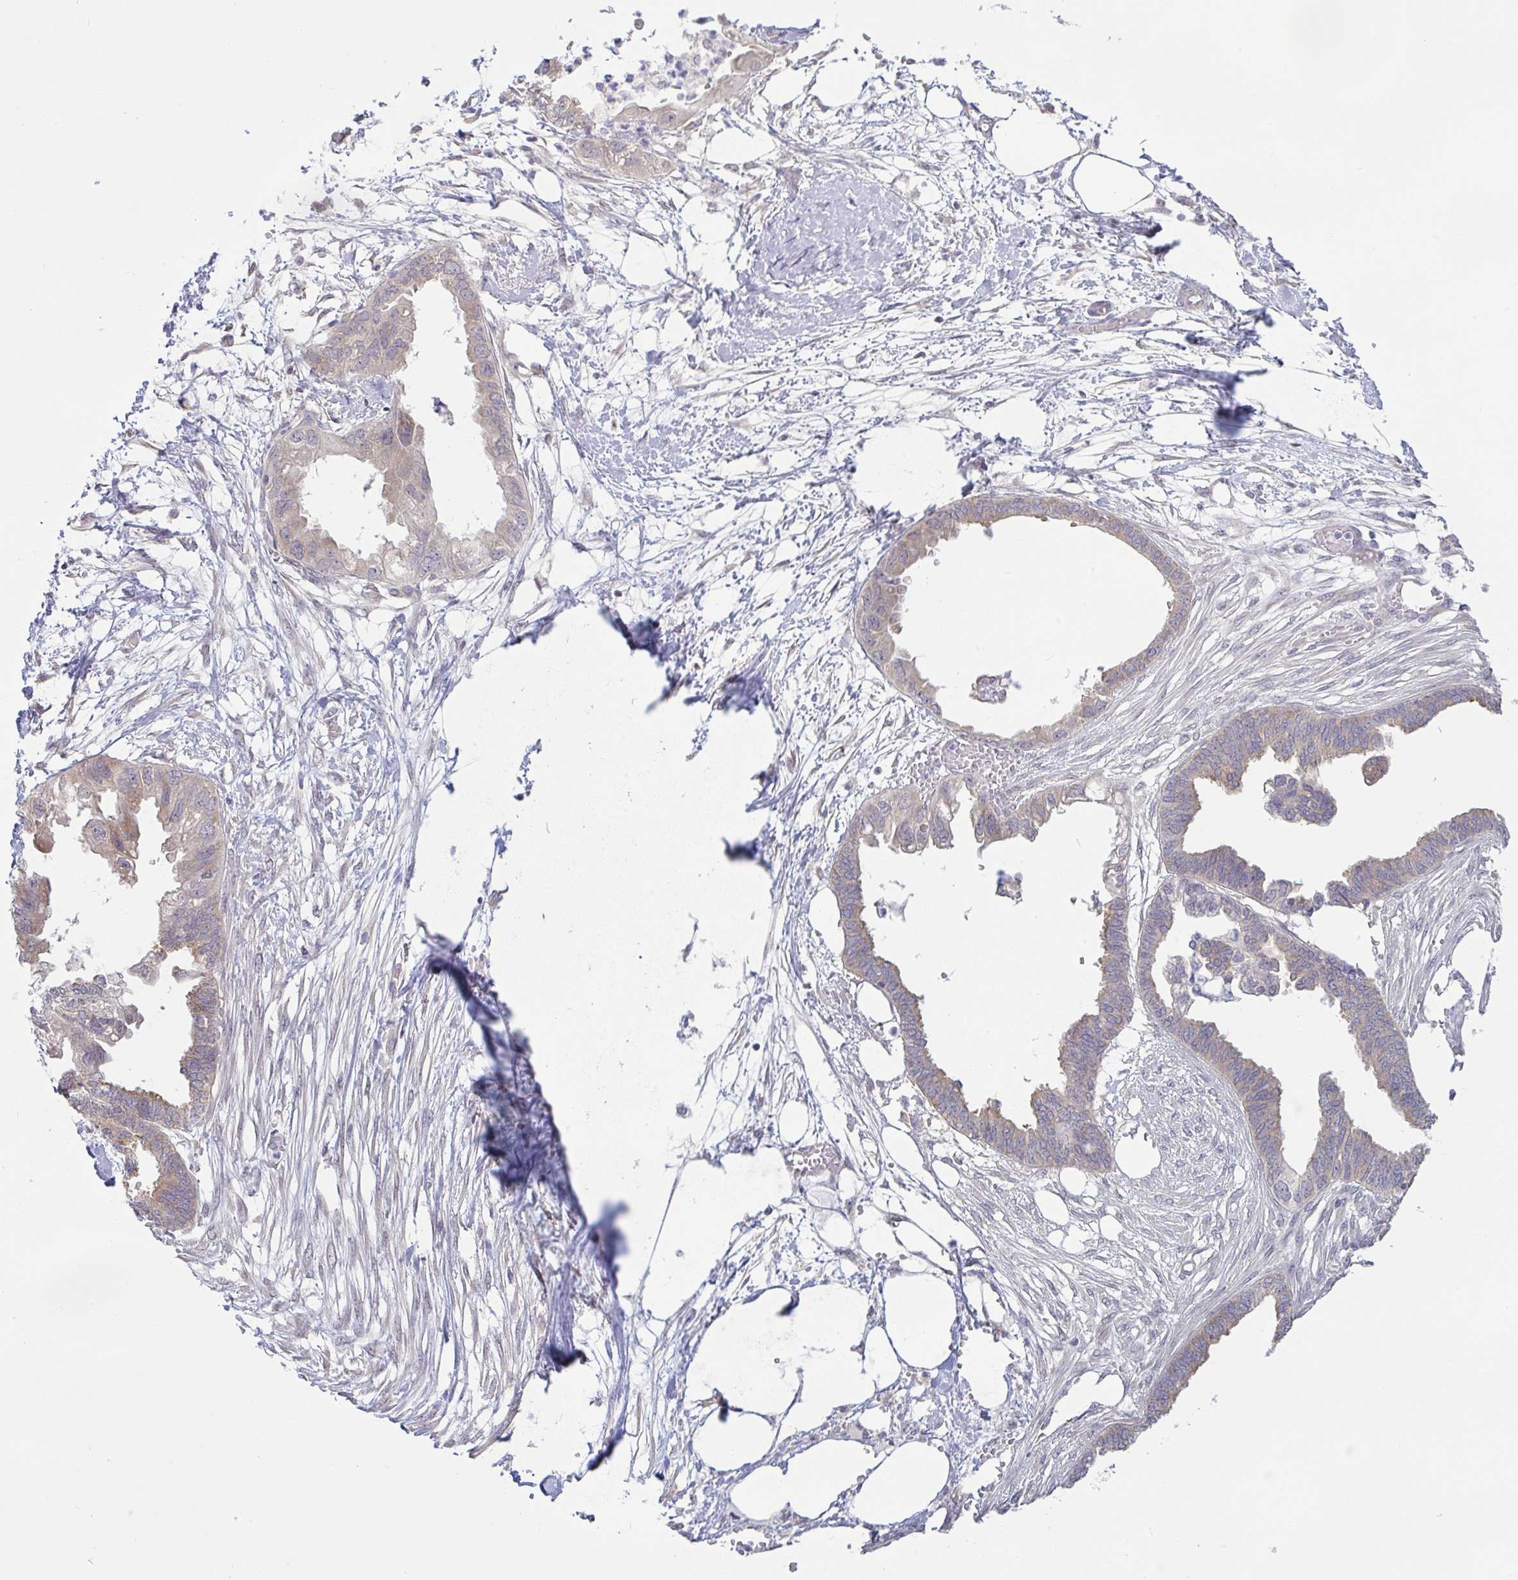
{"staining": {"intensity": "weak", "quantity": "25%-75%", "location": "cytoplasmic/membranous"}, "tissue": "endometrial cancer", "cell_type": "Tumor cells", "image_type": "cancer", "snomed": [{"axis": "morphology", "description": "Adenocarcinoma, NOS"}, {"axis": "morphology", "description": "Adenocarcinoma, metastatic, NOS"}, {"axis": "topography", "description": "Adipose tissue"}, {"axis": "topography", "description": "Endometrium"}], "caption": "A micrograph of human adenocarcinoma (endometrial) stained for a protein exhibits weak cytoplasmic/membranous brown staining in tumor cells. (Brightfield microscopy of DAB IHC at high magnification).", "gene": "HYPK", "patient": {"sex": "female", "age": 67}}